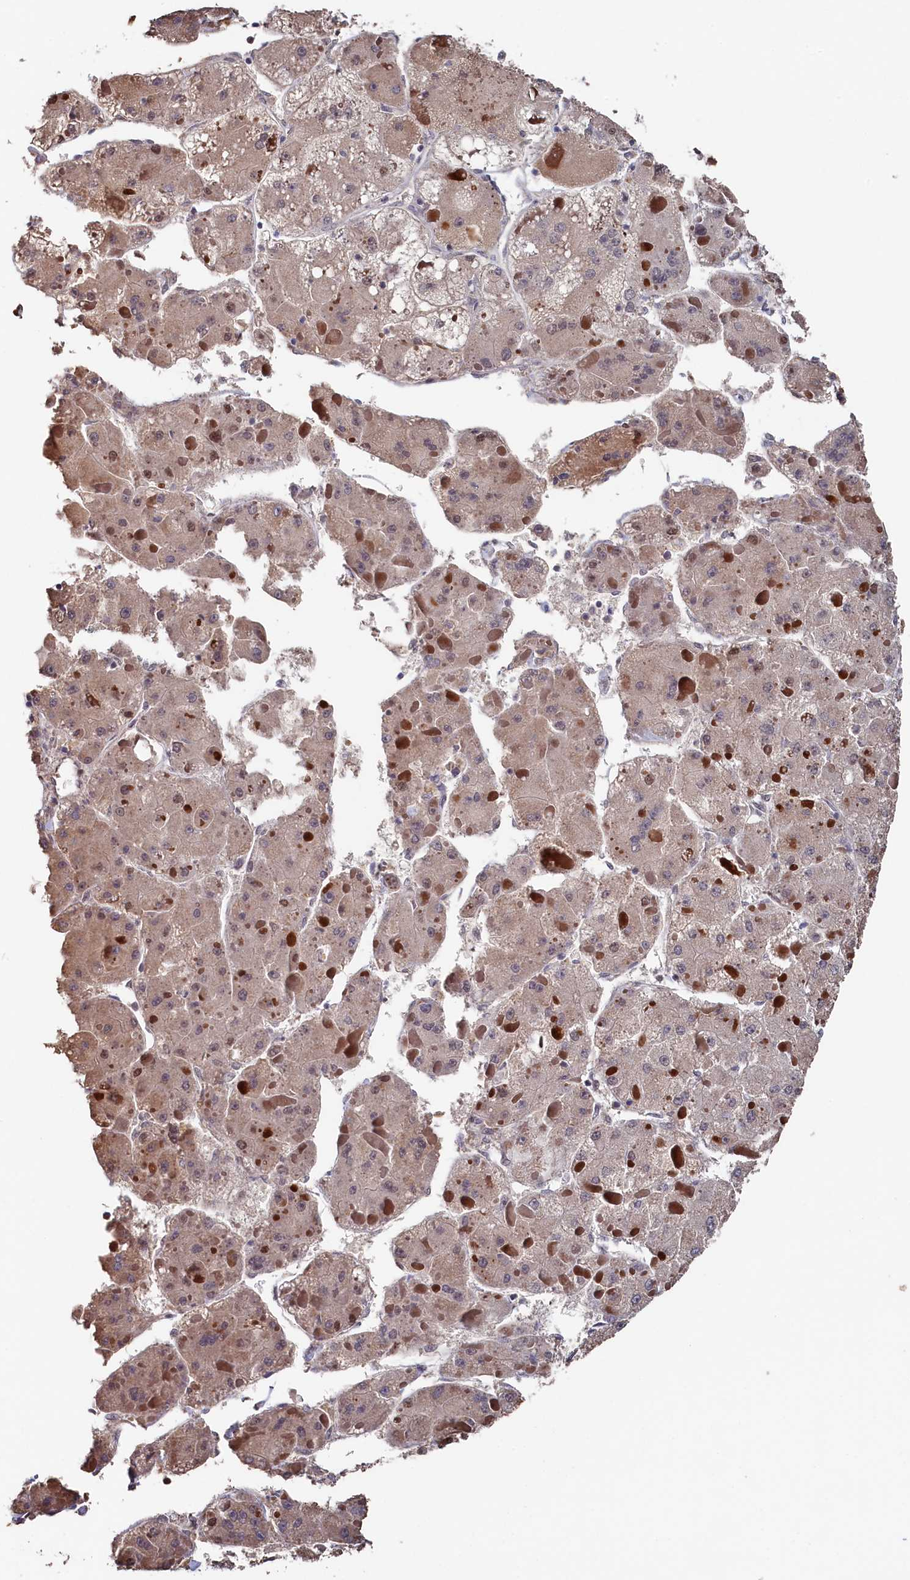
{"staining": {"intensity": "weak", "quantity": "25%-75%", "location": "cytoplasmic/membranous"}, "tissue": "liver cancer", "cell_type": "Tumor cells", "image_type": "cancer", "snomed": [{"axis": "morphology", "description": "Carcinoma, Hepatocellular, NOS"}, {"axis": "topography", "description": "Liver"}], "caption": "The image shows a brown stain indicating the presence of a protein in the cytoplasmic/membranous of tumor cells in liver cancer.", "gene": "TIGD4", "patient": {"sex": "female", "age": 73}}